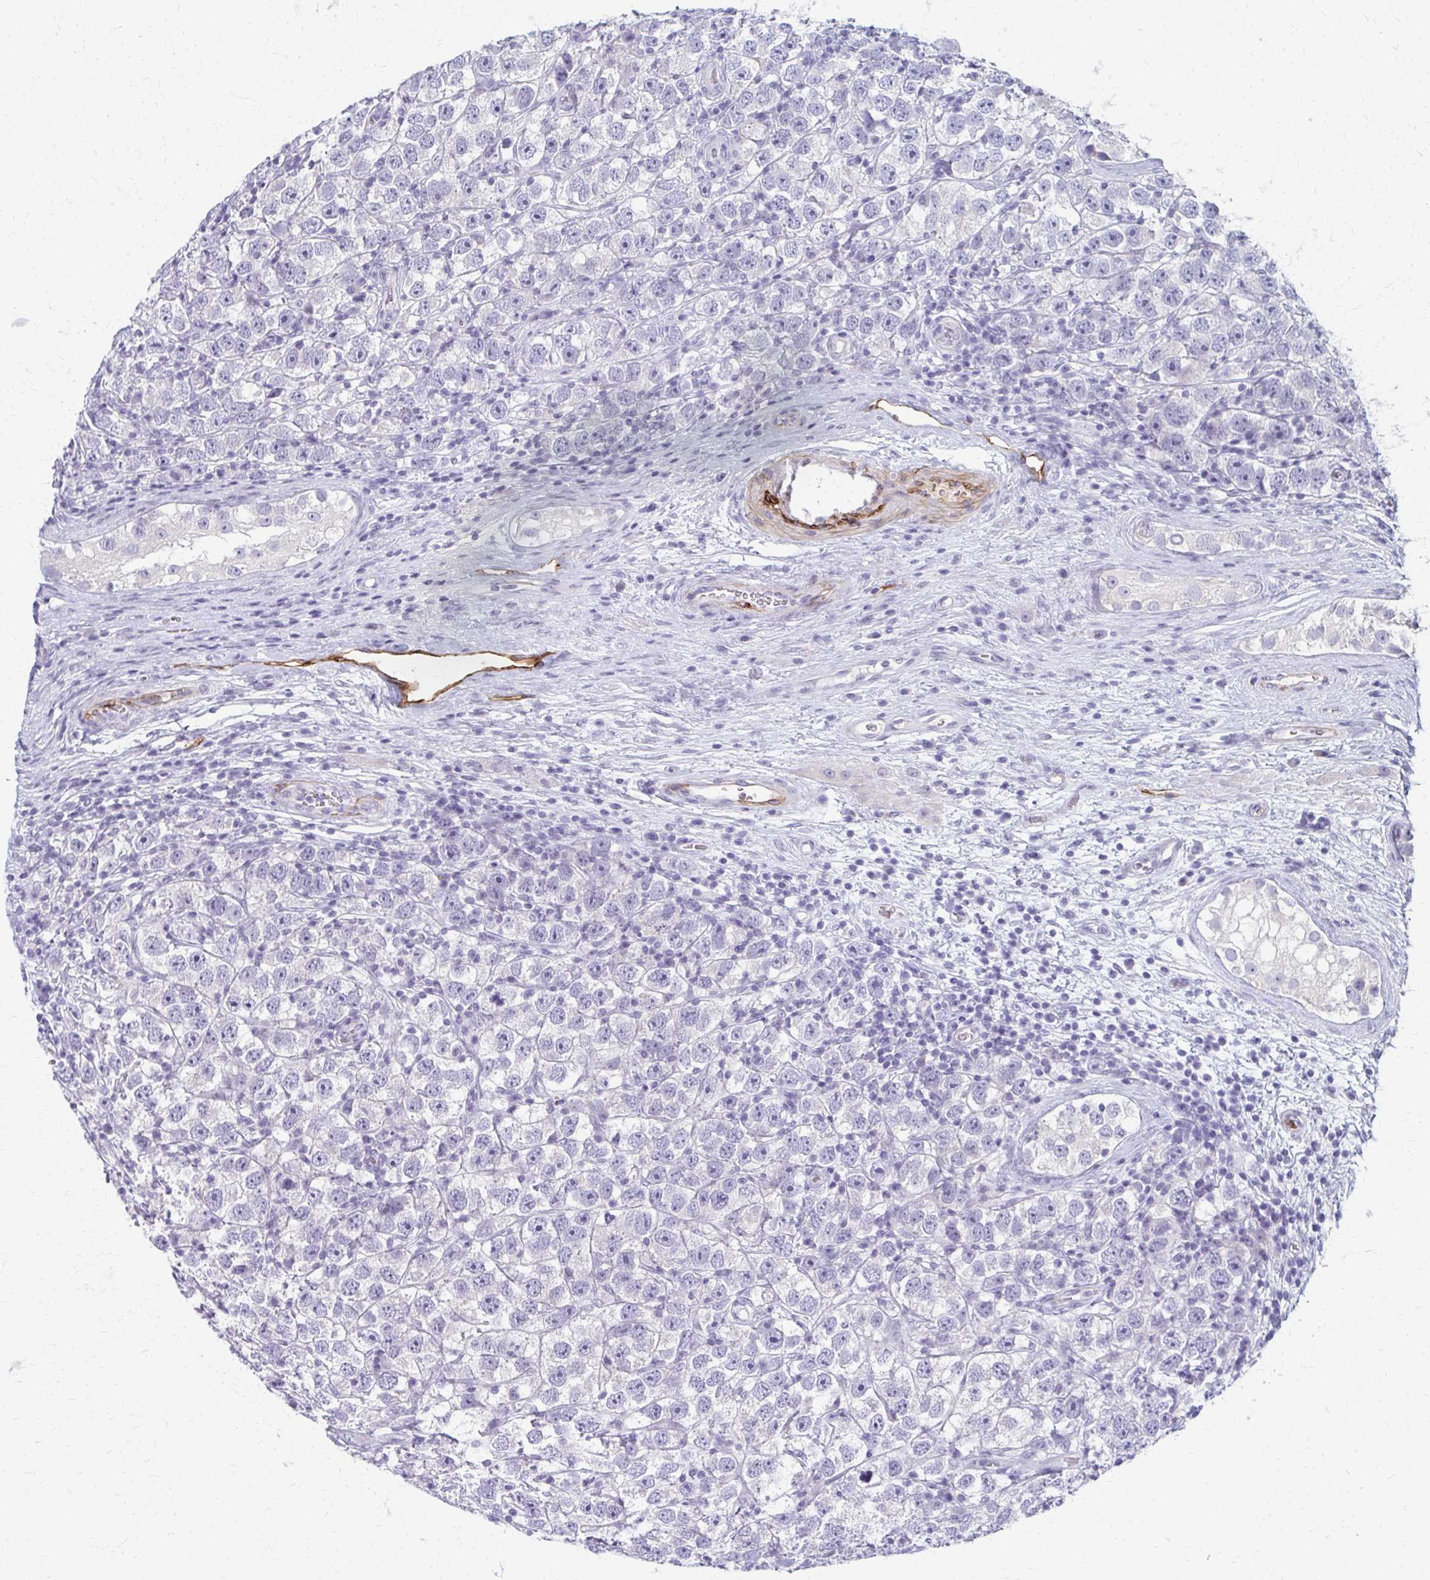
{"staining": {"intensity": "negative", "quantity": "none", "location": "none"}, "tissue": "testis cancer", "cell_type": "Tumor cells", "image_type": "cancer", "snomed": [{"axis": "morphology", "description": "Seminoma, NOS"}, {"axis": "topography", "description": "Testis"}], "caption": "Immunohistochemistry (IHC) micrograph of neoplastic tissue: seminoma (testis) stained with DAB reveals no significant protein staining in tumor cells.", "gene": "ADIPOQ", "patient": {"sex": "male", "age": 26}}